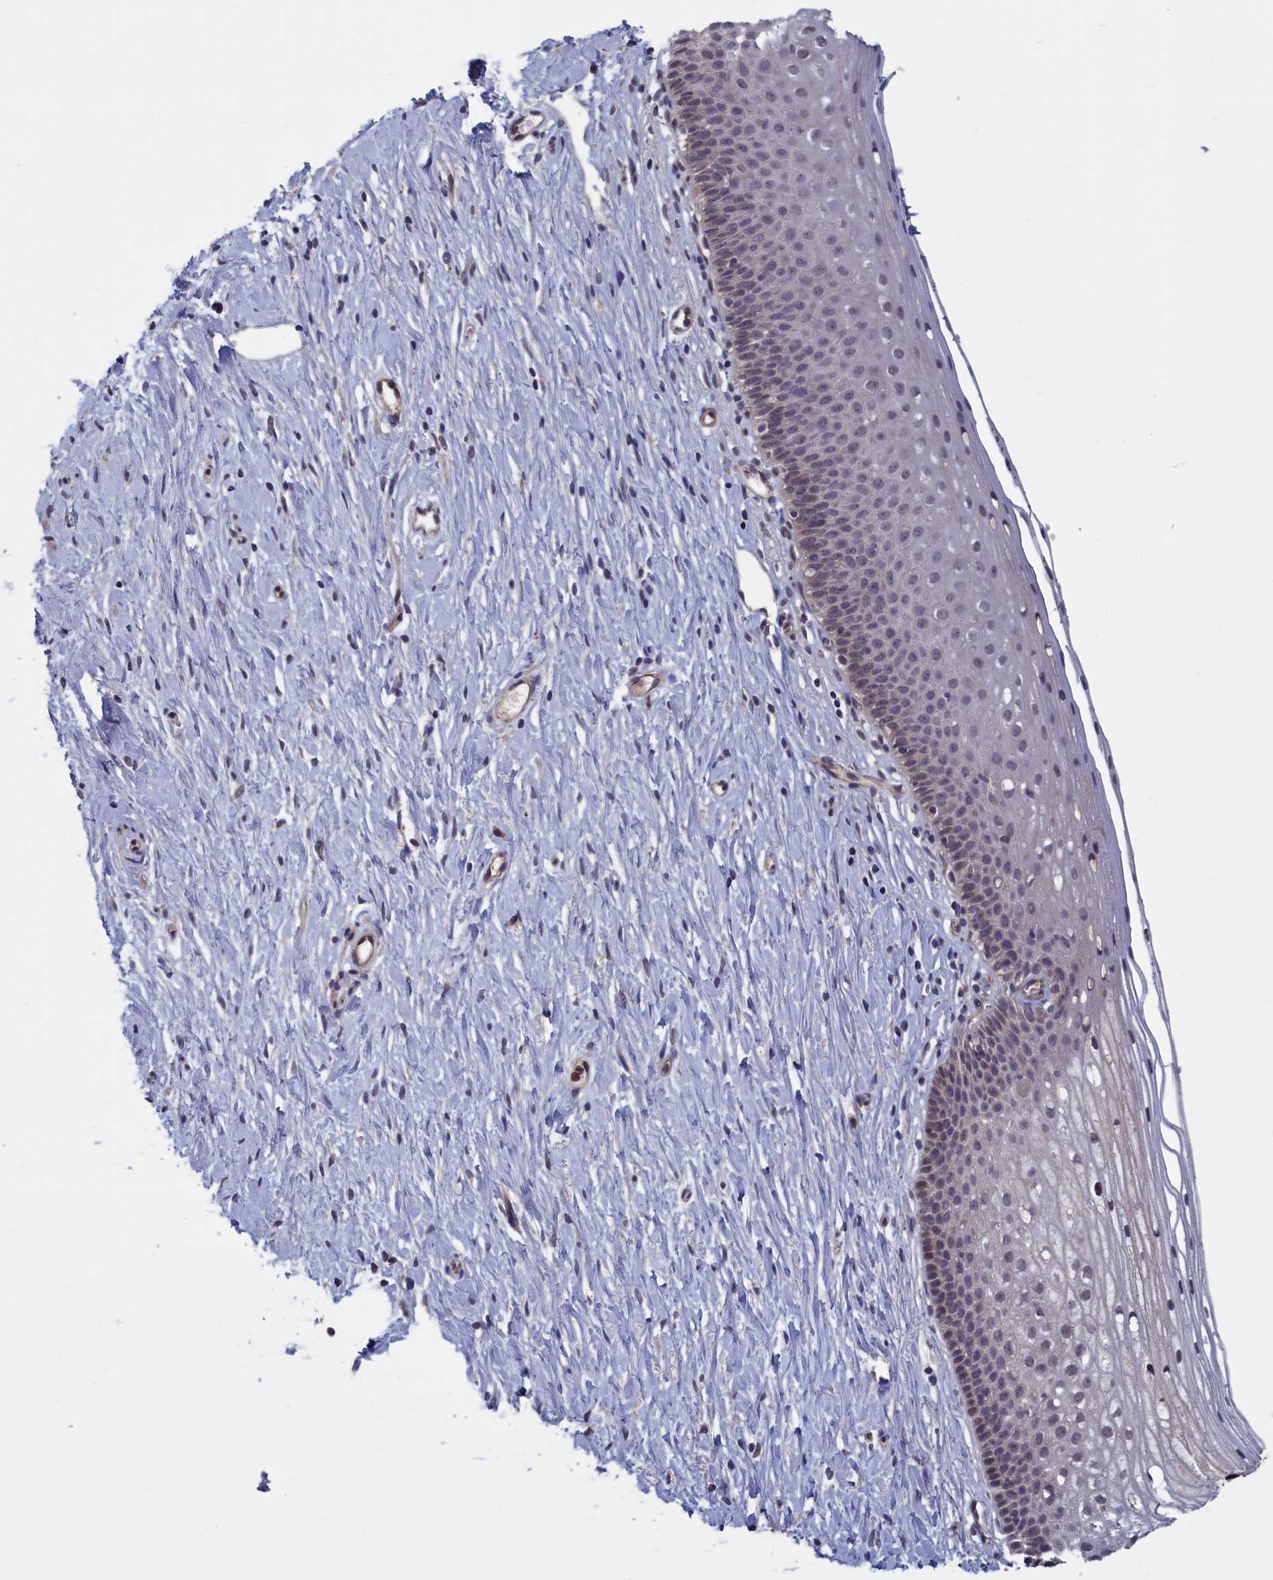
{"staining": {"intensity": "moderate", "quantity": ">75%", "location": "cytoplasmic/membranous"}, "tissue": "cervix", "cell_type": "Glandular cells", "image_type": "normal", "snomed": [{"axis": "morphology", "description": "Normal tissue, NOS"}, {"axis": "topography", "description": "Cervix"}], "caption": "DAB (3,3'-diaminobenzidine) immunohistochemical staining of unremarkable cervix demonstrates moderate cytoplasmic/membranous protein expression in approximately >75% of glandular cells. (DAB IHC with brightfield microscopy, high magnification).", "gene": "PLP2", "patient": {"sex": "female", "age": 36}}